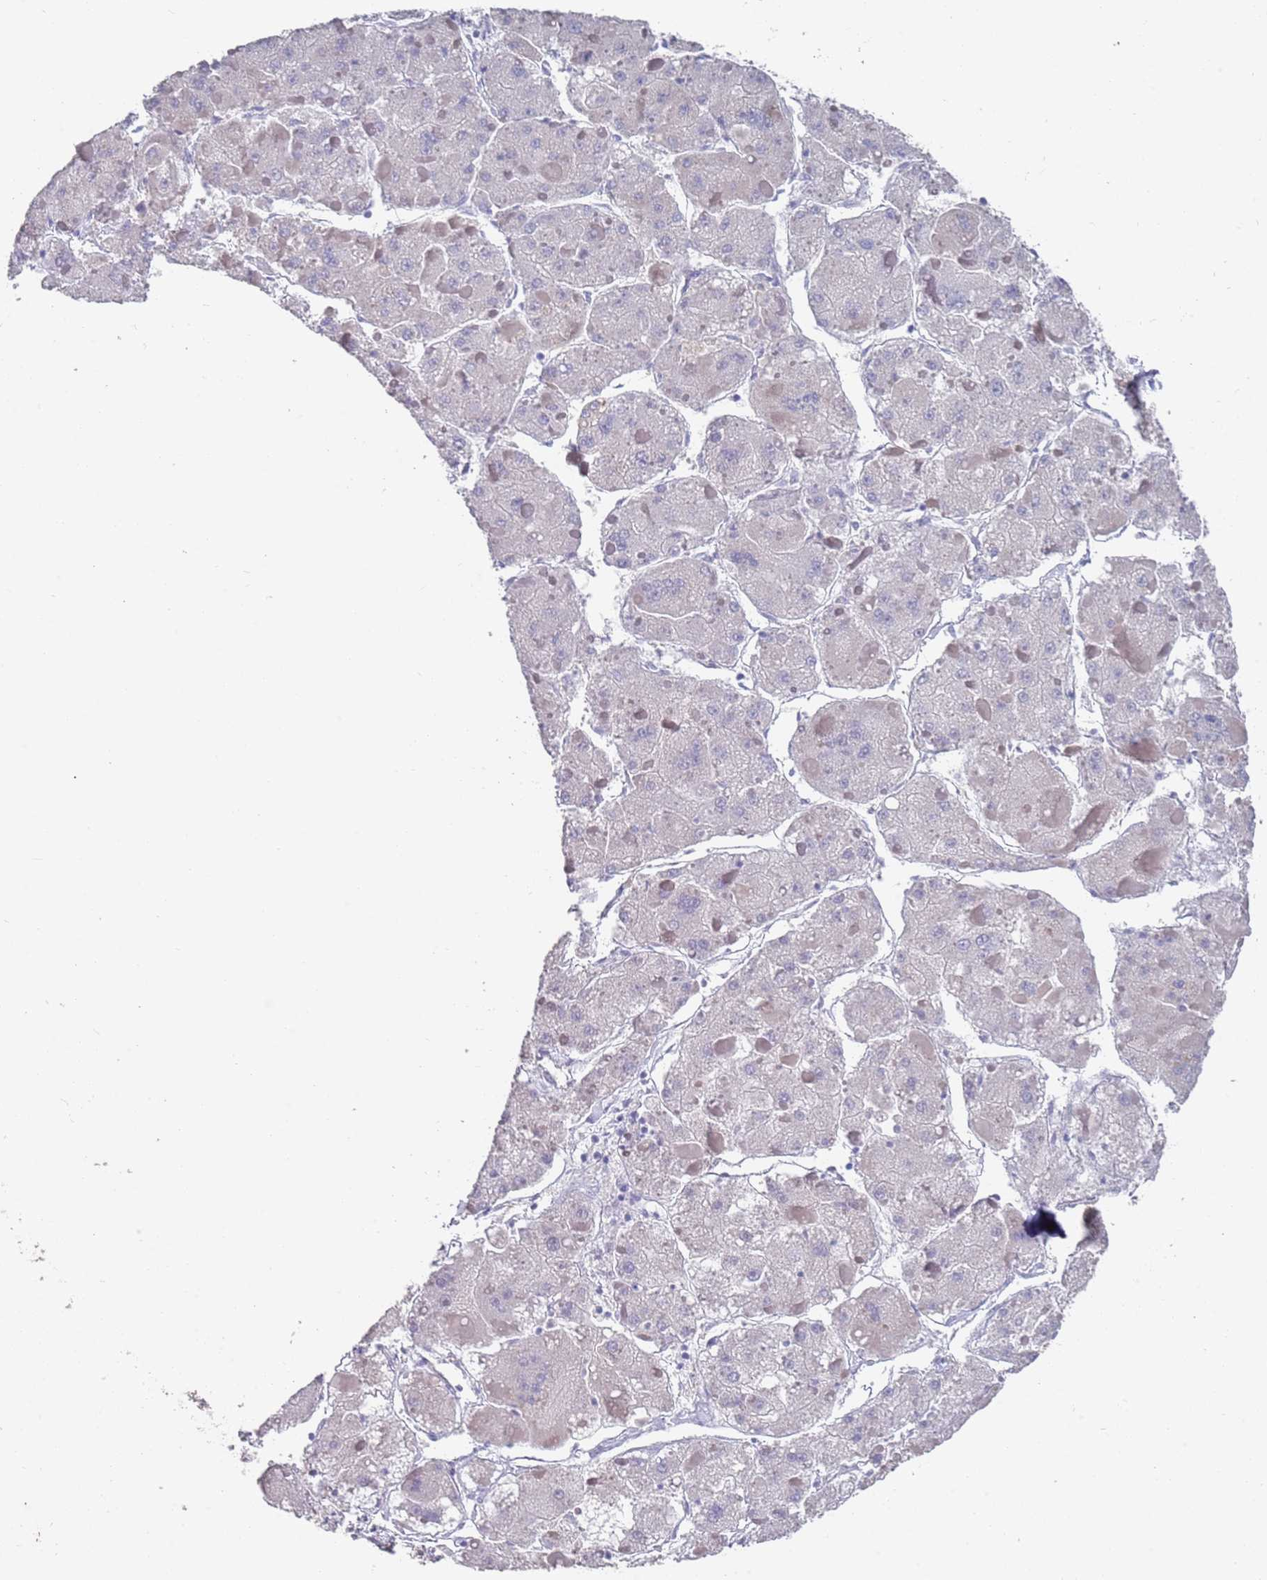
{"staining": {"intensity": "negative", "quantity": "none", "location": "none"}, "tissue": "liver cancer", "cell_type": "Tumor cells", "image_type": "cancer", "snomed": [{"axis": "morphology", "description": "Carcinoma, Hepatocellular, NOS"}, {"axis": "topography", "description": "Liver"}], "caption": "An immunohistochemistry histopathology image of liver cancer is shown. There is no staining in tumor cells of liver cancer.", "gene": "ANK2", "patient": {"sex": "female", "age": 73}}